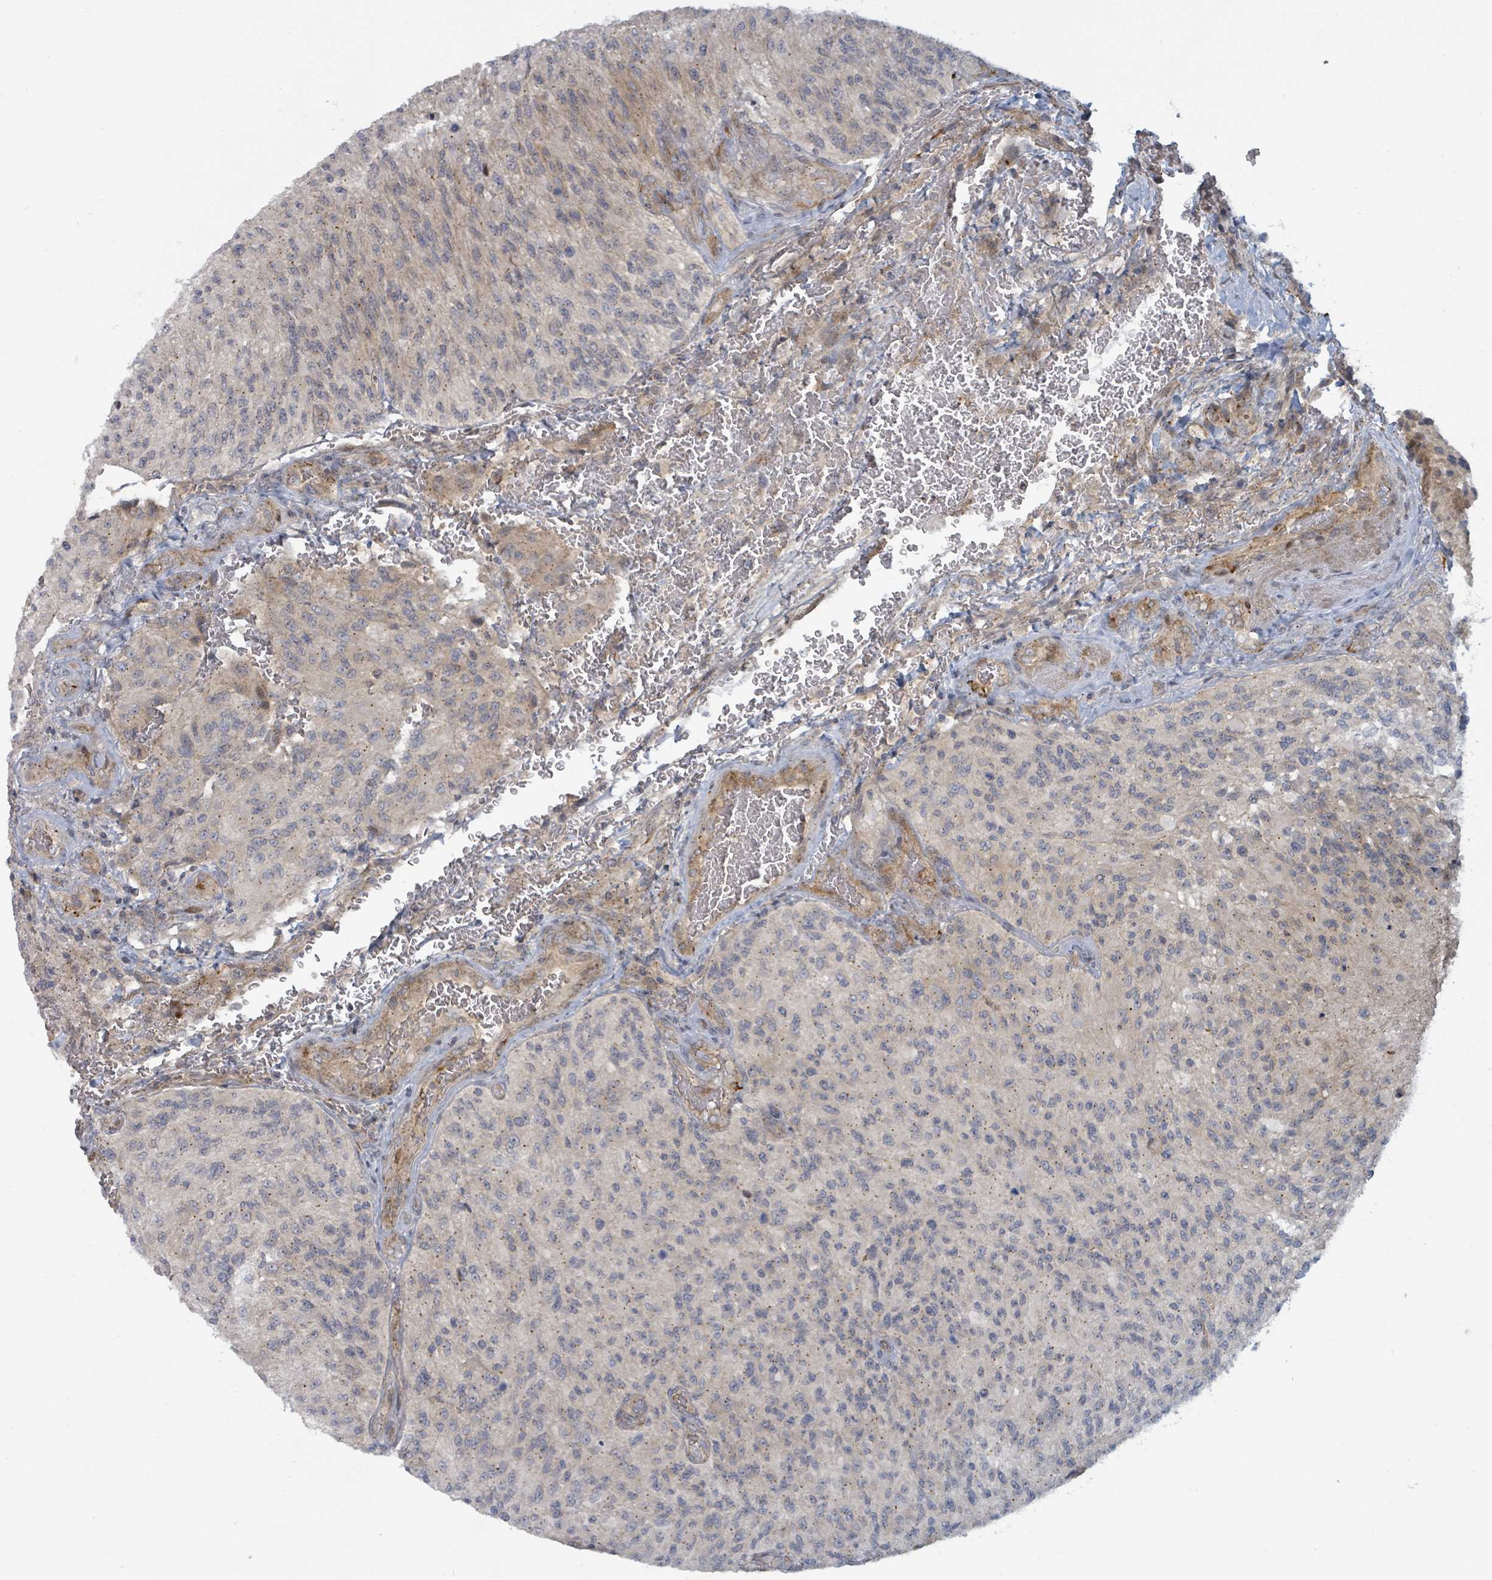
{"staining": {"intensity": "weak", "quantity": "<25%", "location": "cytoplasmic/membranous"}, "tissue": "glioma", "cell_type": "Tumor cells", "image_type": "cancer", "snomed": [{"axis": "morphology", "description": "Normal tissue, NOS"}, {"axis": "morphology", "description": "Glioma, malignant, High grade"}, {"axis": "topography", "description": "Cerebral cortex"}], "caption": "Glioma was stained to show a protein in brown. There is no significant positivity in tumor cells.", "gene": "COL5A3", "patient": {"sex": "male", "age": 56}}